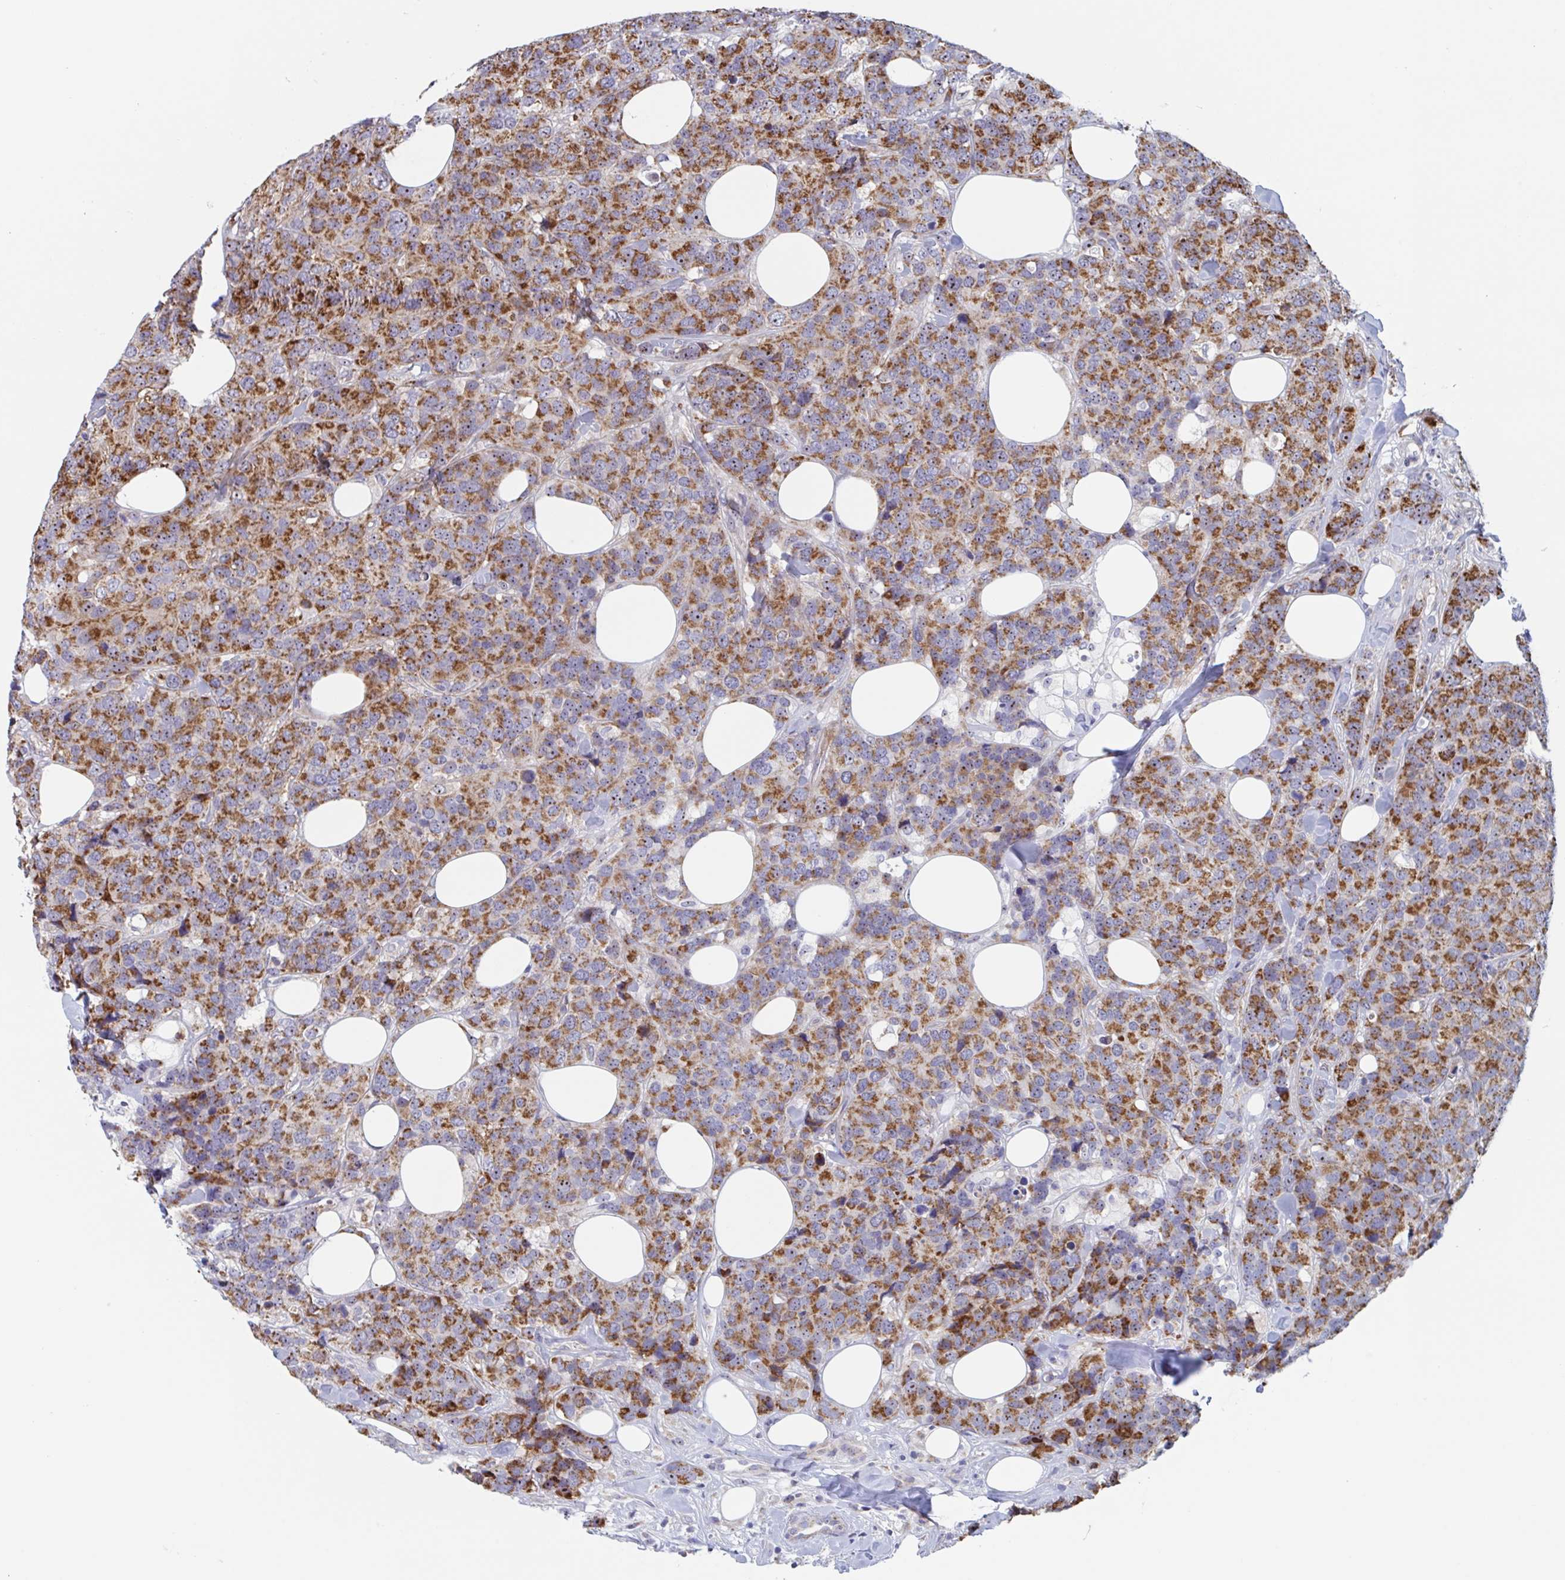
{"staining": {"intensity": "strong", "quantity": ">75%", "location": "cytoplasmic/membranous,nuclear"}, "tissue": "breast cancer", "cell_type": "Tumor cells", "image_type": "cancer", "snomed": [{"axis": "morphology", "description": "Lobular carcinoma"}, {"axis": "topography", "description": "Breast"}], "caption": "Brown immunohistochemical staining in human breast lobular carcinoma displays strong cytoplasmic/membranous and nuclear positivity in about >75% of tumor cells.", "gene": "MRPL53", "patient": {"sex": "female", "age": 59}}